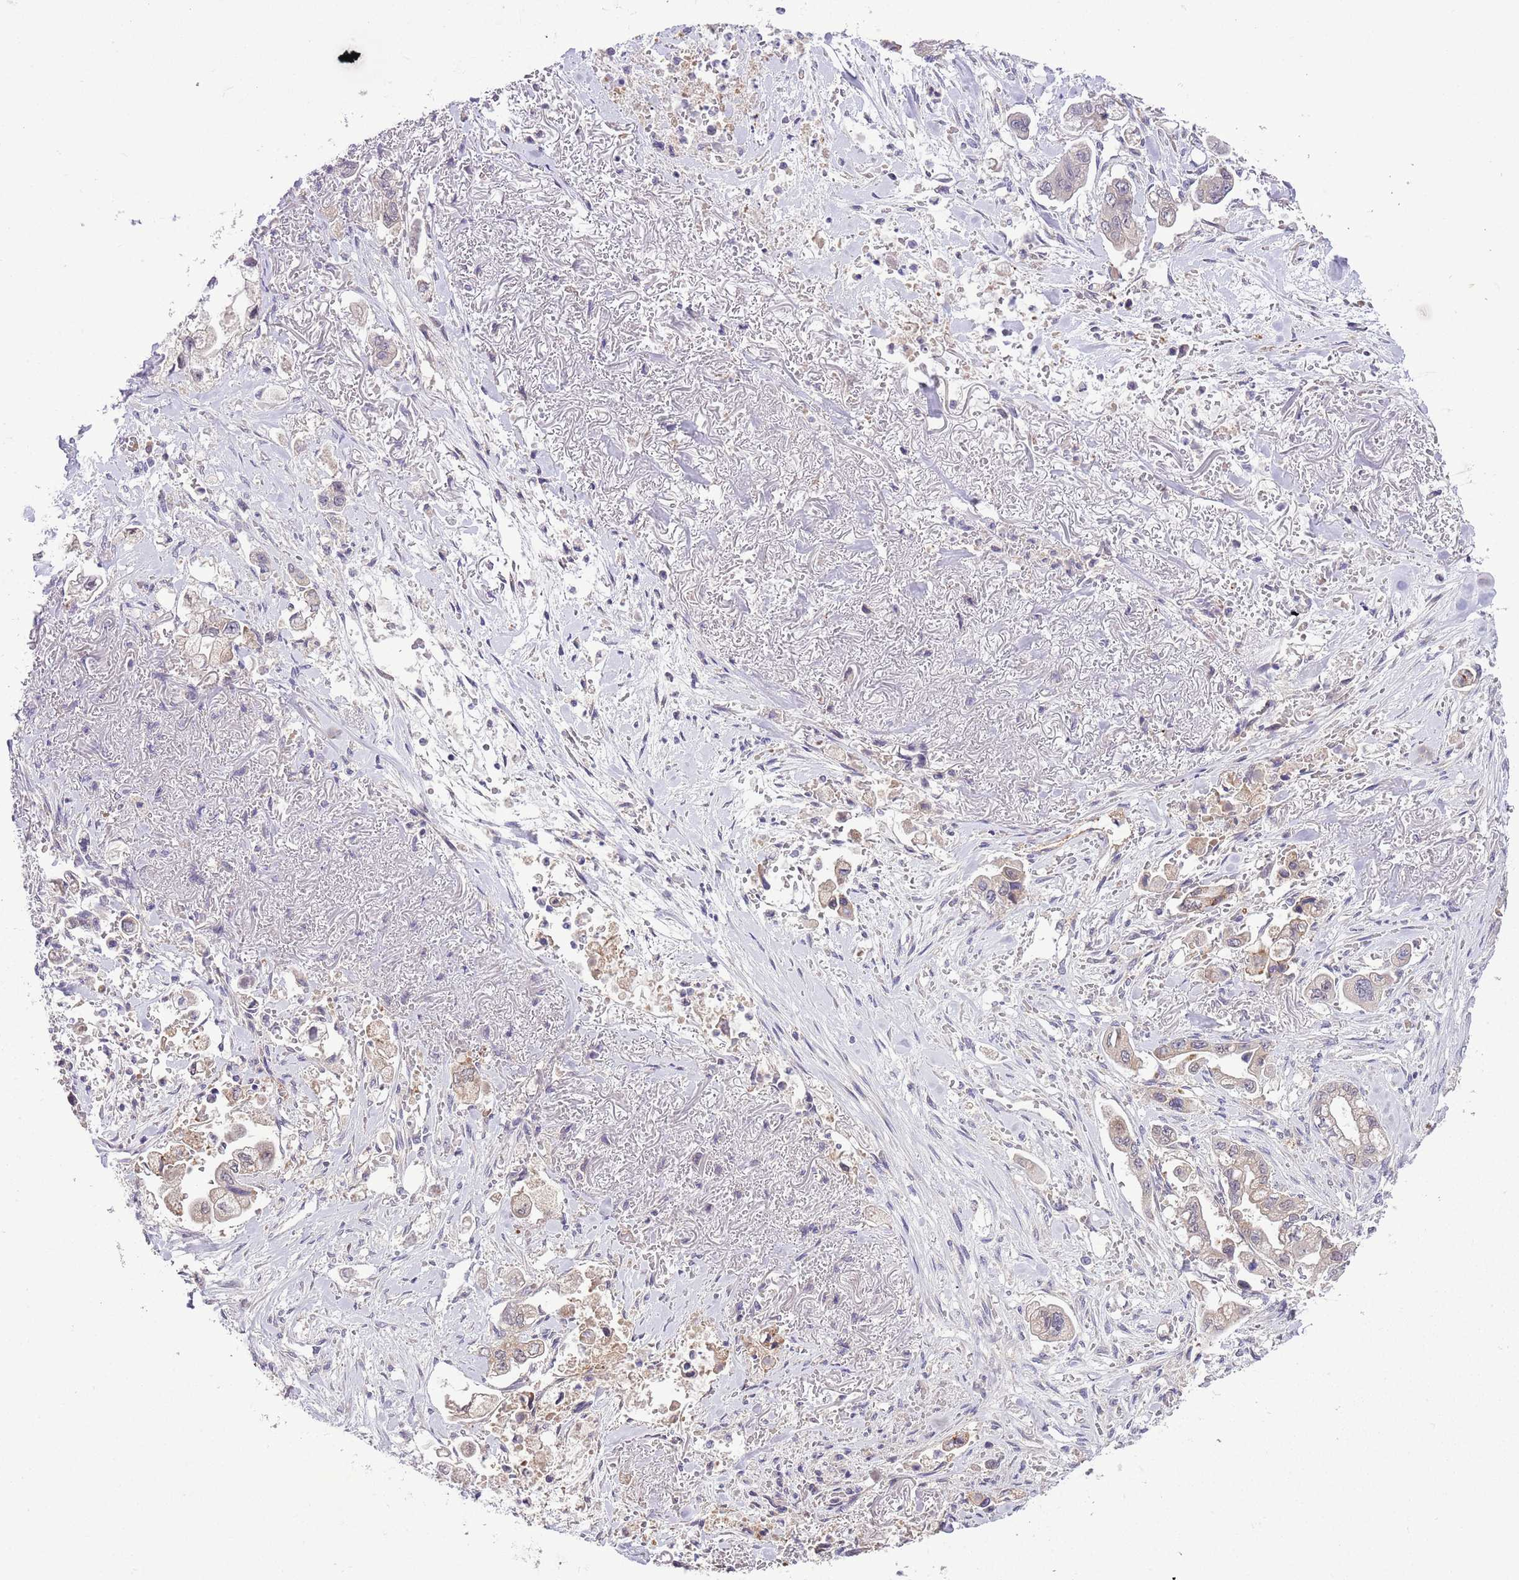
{"staining": {"intensity": "weak", "quantity": ">75%", "location": "cytoplasmic/membranous"}, "tissue": "stomach cancer", "cell_type": "Tumor cells", "image_type": "cancer", "snomed": [{"axis": "morphology", "description": "Adenocarcinoma, NOS"}, {"axis": "topography", "description": "Stomach"}], "caption": "Protein analysis of adenocarcinoma (stomach) tissue demonstrates weak cytoplasmic/membranous staining in about >75% of tumor cells.", "gene": "GALK2", "patient": {"sex": "male", "age": 62}}